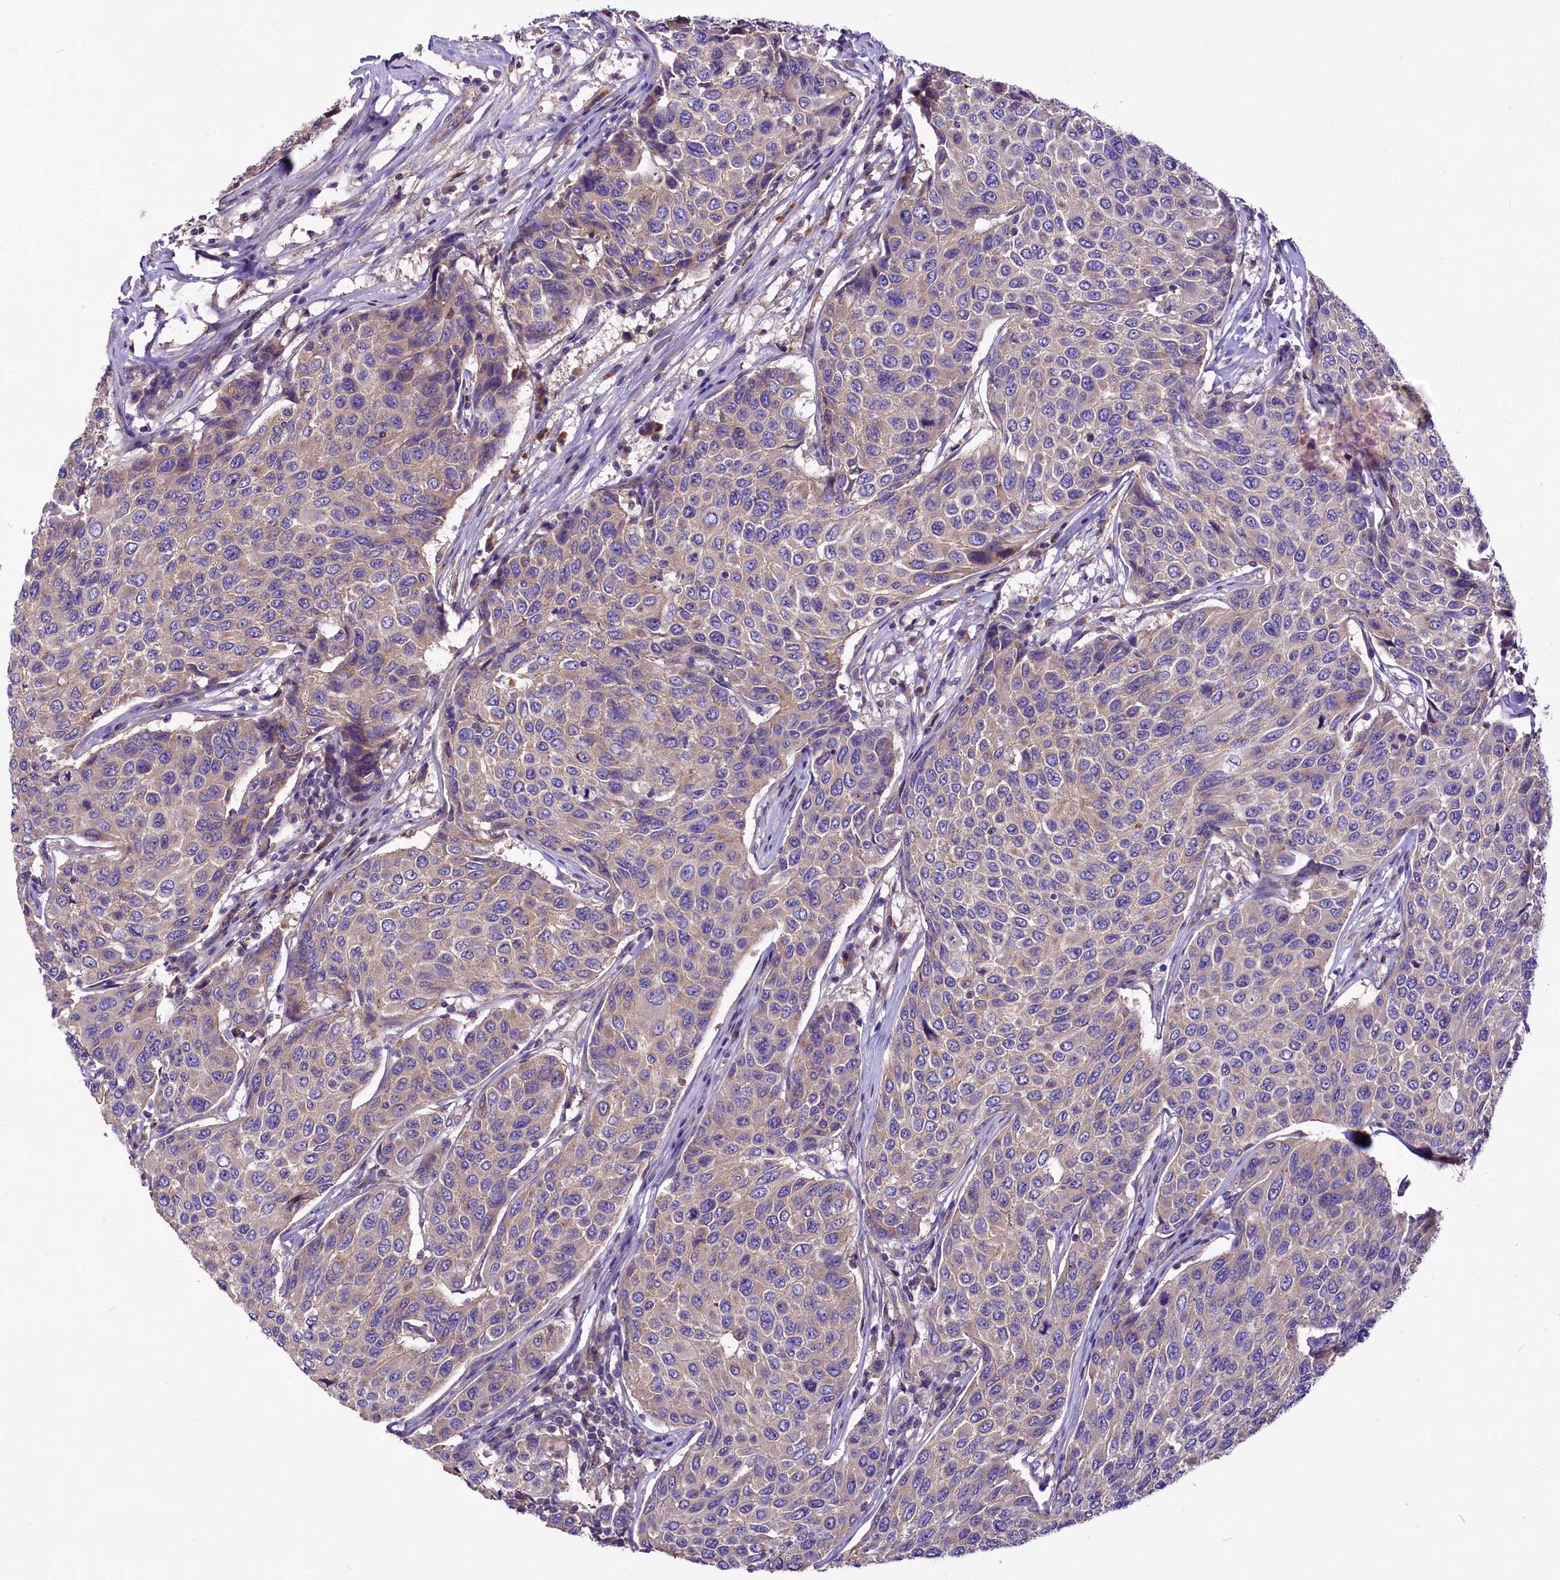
{"staining": {"intensity": "weak", "quantity": "<25%", "location": "cytoplasmic/membranous"}, "tissue": "breast cancer", "cell_type": "Tumor cells", "image_type": "cancer", "snomed": [{"axis": "morphology", "description": "Duct carcinoma"}, {"axis": "topography", "description": "Breast"}], "caption": "Tumor cells show no significant positivity in breast cancer (intraductal carcinoma).", "gene": "PEMT", "patient": {"sex": "female", "age": 55}}